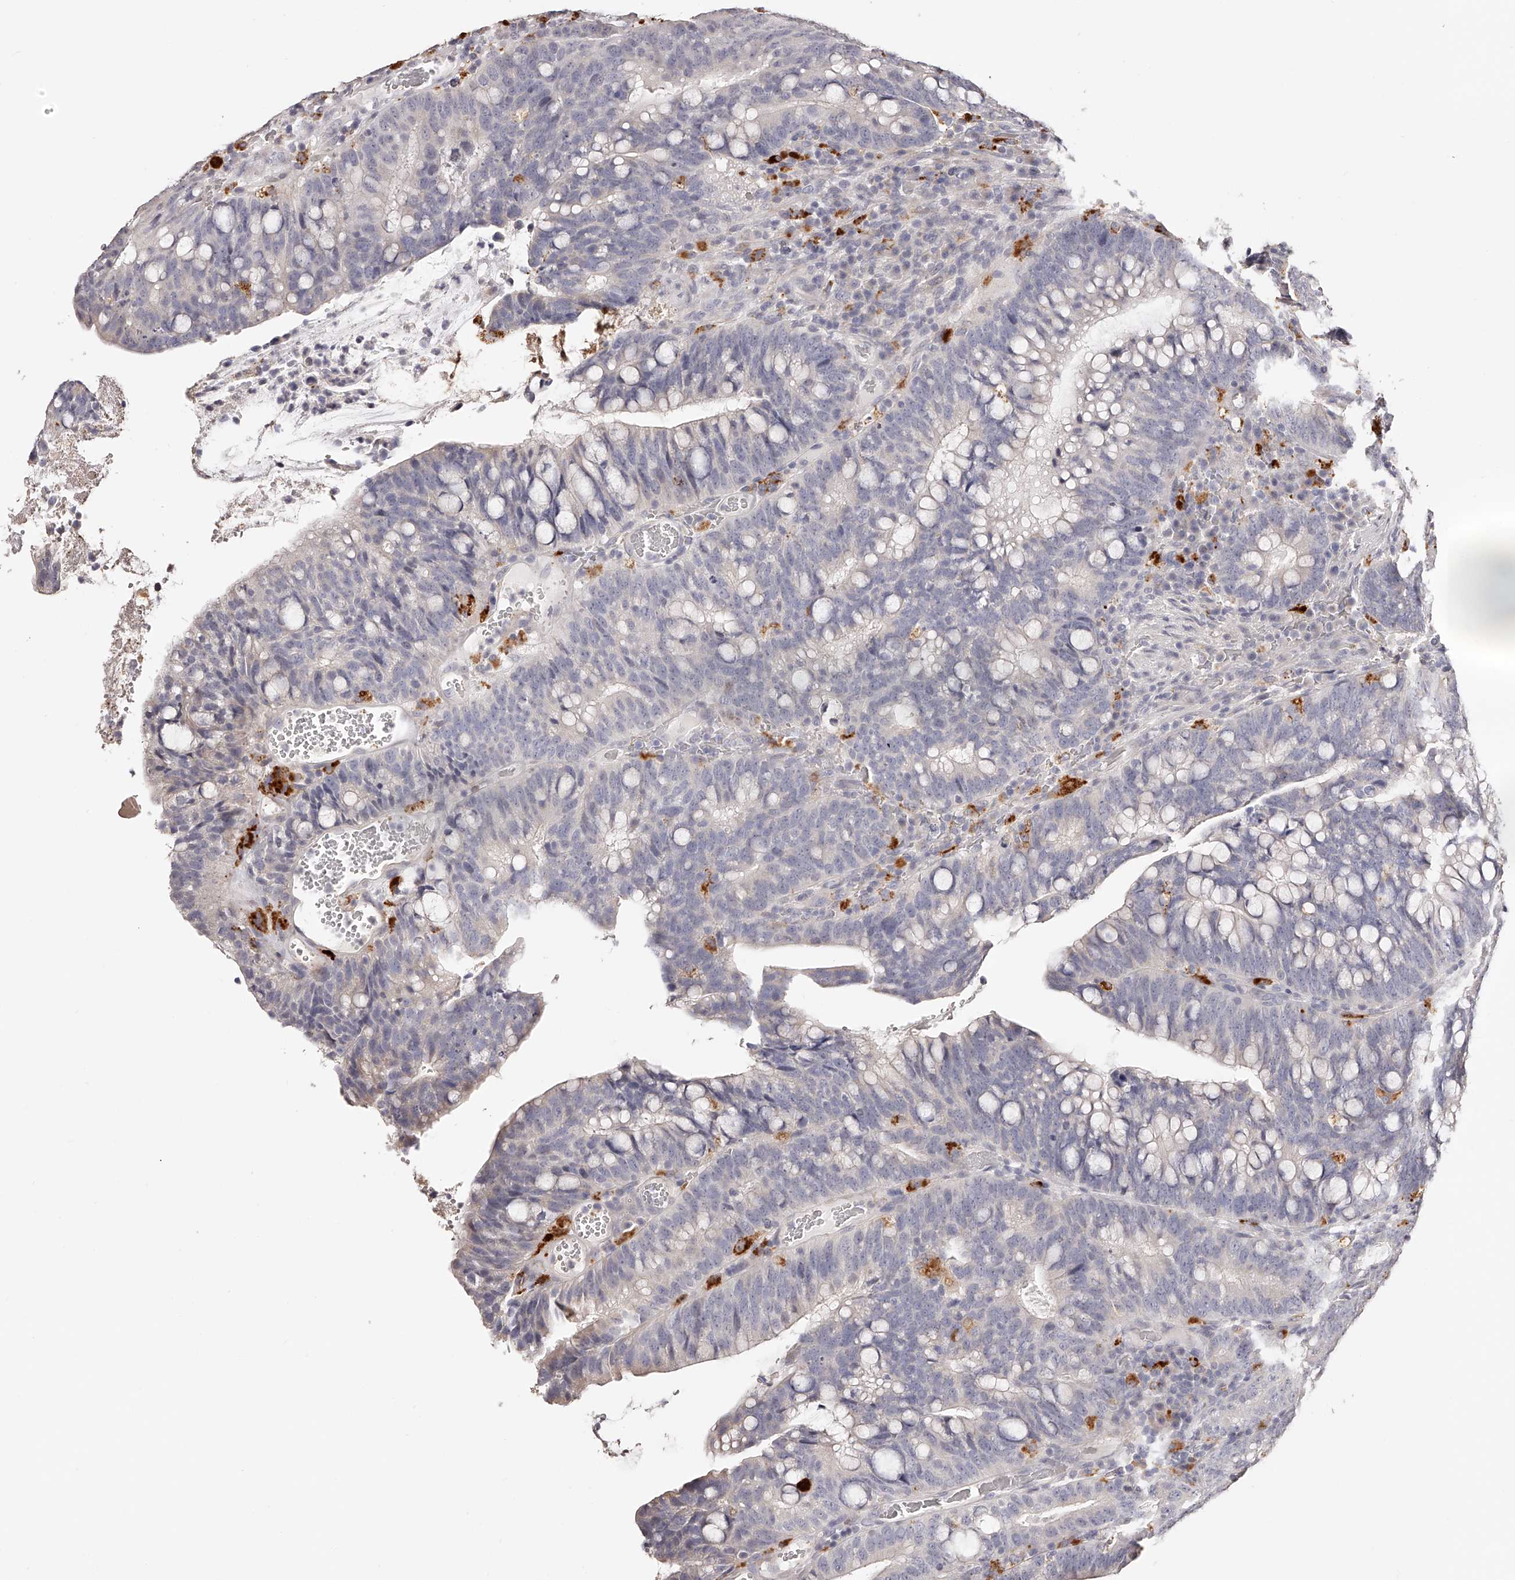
{"staining": {"intensity": "negative", "quantity": "none", "location": "none"}, "tissue": "colorectal cancer", "cell_type": "Tumor cells", "image_type": "cancer", "snomed": [{"axis": "morphology", "description": "Adenocarcinoma, NOS"}, {"axis": "topography", "description": "Colon"}], "caption": "Colorectal cancer was stained to show a protein in brown. There is no significant expression in tumor cells.", "gene": "SLC35D3", "patient": {"sex": "female", "age": 66}}